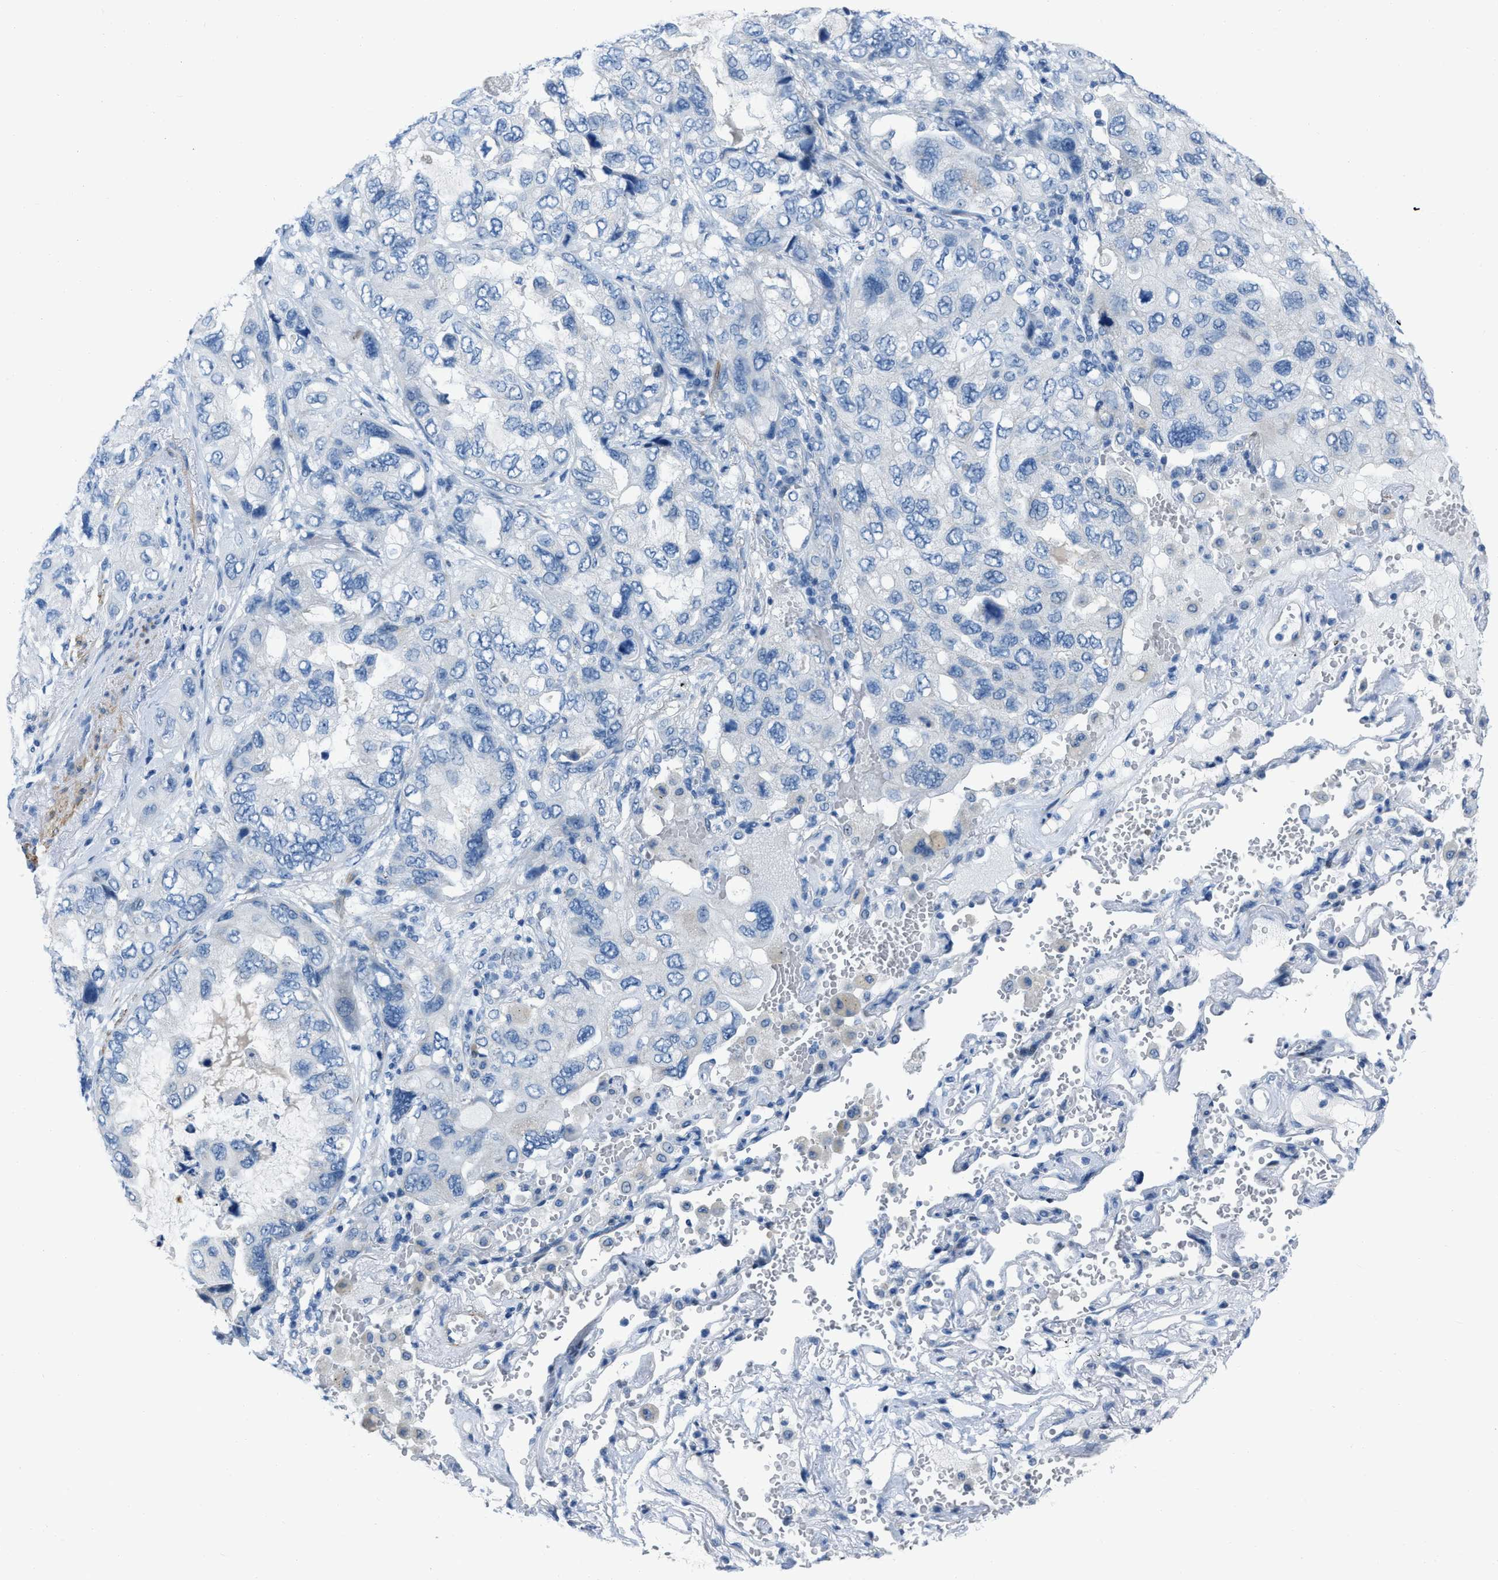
{"staining": {"intensity": "negative", "quantity": "none", "location": "none"}, "tissue": "lung cancer", "cell_type": "Tumor cells", "image_type": "cancer", "snomed": [{"axis": "morphology", "description": "Squamous cell carcinoma, NOS"}, {"axis": "topography", "description": "Lung"}], "caption": "This photomicrograph is of lung squamous cell carcinoma stained with immunohistochemistry to label a protein in brown with the nuclei are counter-stained blue. There is no expression in tumor cells. (DAB IHC visualized using brightfield microscopy, high magnification).", "gene": "SPATC1L", "patient": {"sex": "female", "age": 73}}